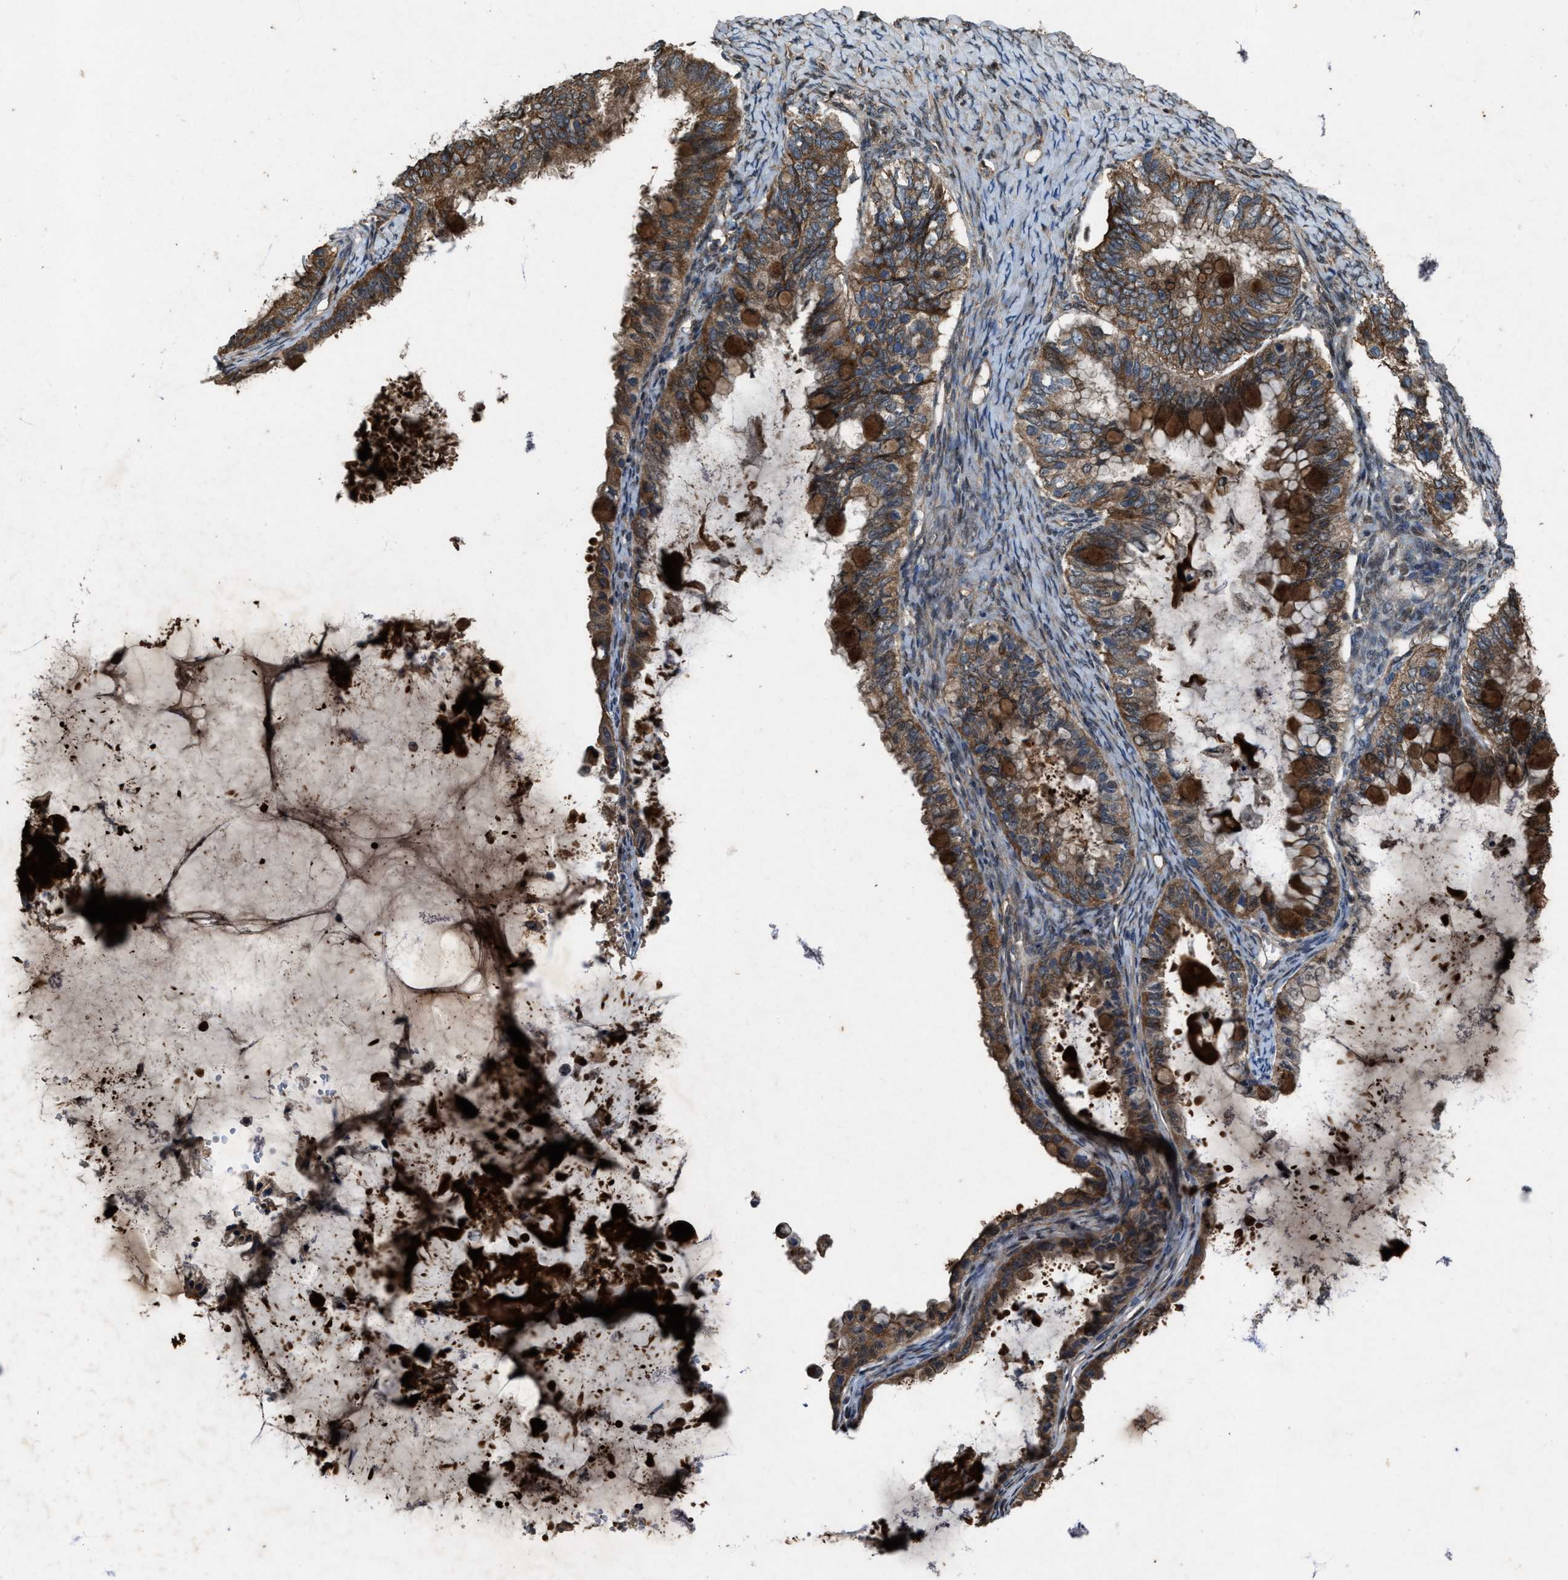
{"staining": {"intensity": "strong", "quantity": ">75%", "location": "cytoplasmic/membranous"}, "tissue": "ovarian cancer", "cell_type": "Tumor cells", "image_type": "cancer", "snomed": [{"axis": "morphology", "description": "Cystadenocarcinoma, mucinous, NOS"}, {"axis": "topography", "description": "Ovary"}], "caption": "Tumor cells demonstrate high levels of strong cytoplasmic/membranous expression in approximately >75% of cells in ovarian cancer.", "gene": "PDP2", "patient": {"sex": "female", "age": 80}}